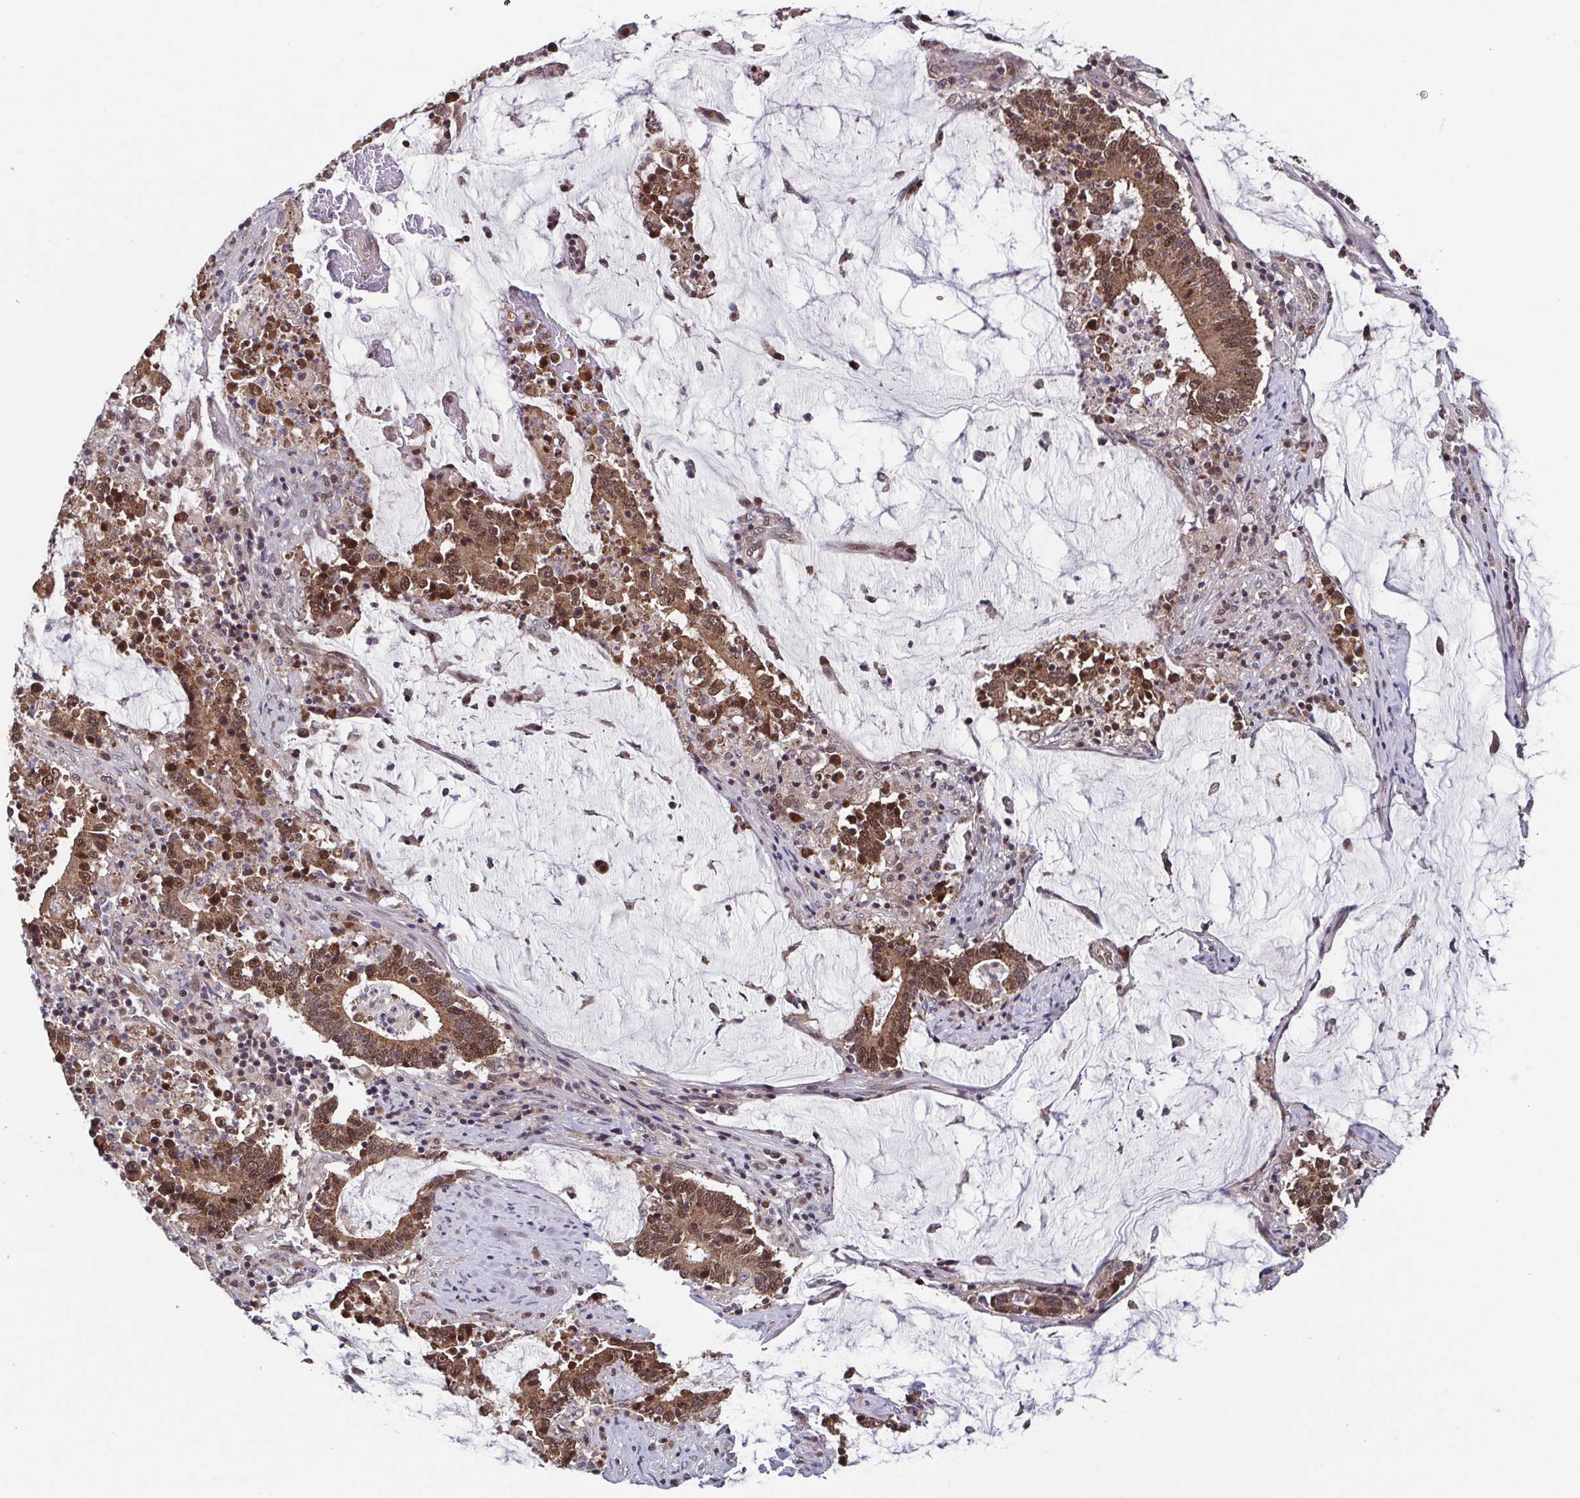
{"staining": {"intensity": "moderate", "quantity": ">75%", "location": "cytoplasmic/membranous,nuclear"}, "tissue": "stomach cancer", "cell_type": "Tumor cells", "image_type": "cancer", "snomed": [{"axis": "morphology", "description": "Adenocarcinoma, NOS"}, {"axis": "topography", "description": "Stomach, upper"}], "caption": "A medium amount of moderate cytoplasmic/membranous and nuclear expression is present in about >75% of tumor cells in stomach cancer (adenocarcinoma) tissue.", "gene": "TTC19", "patient": {"sex": "male", "age": 68}}